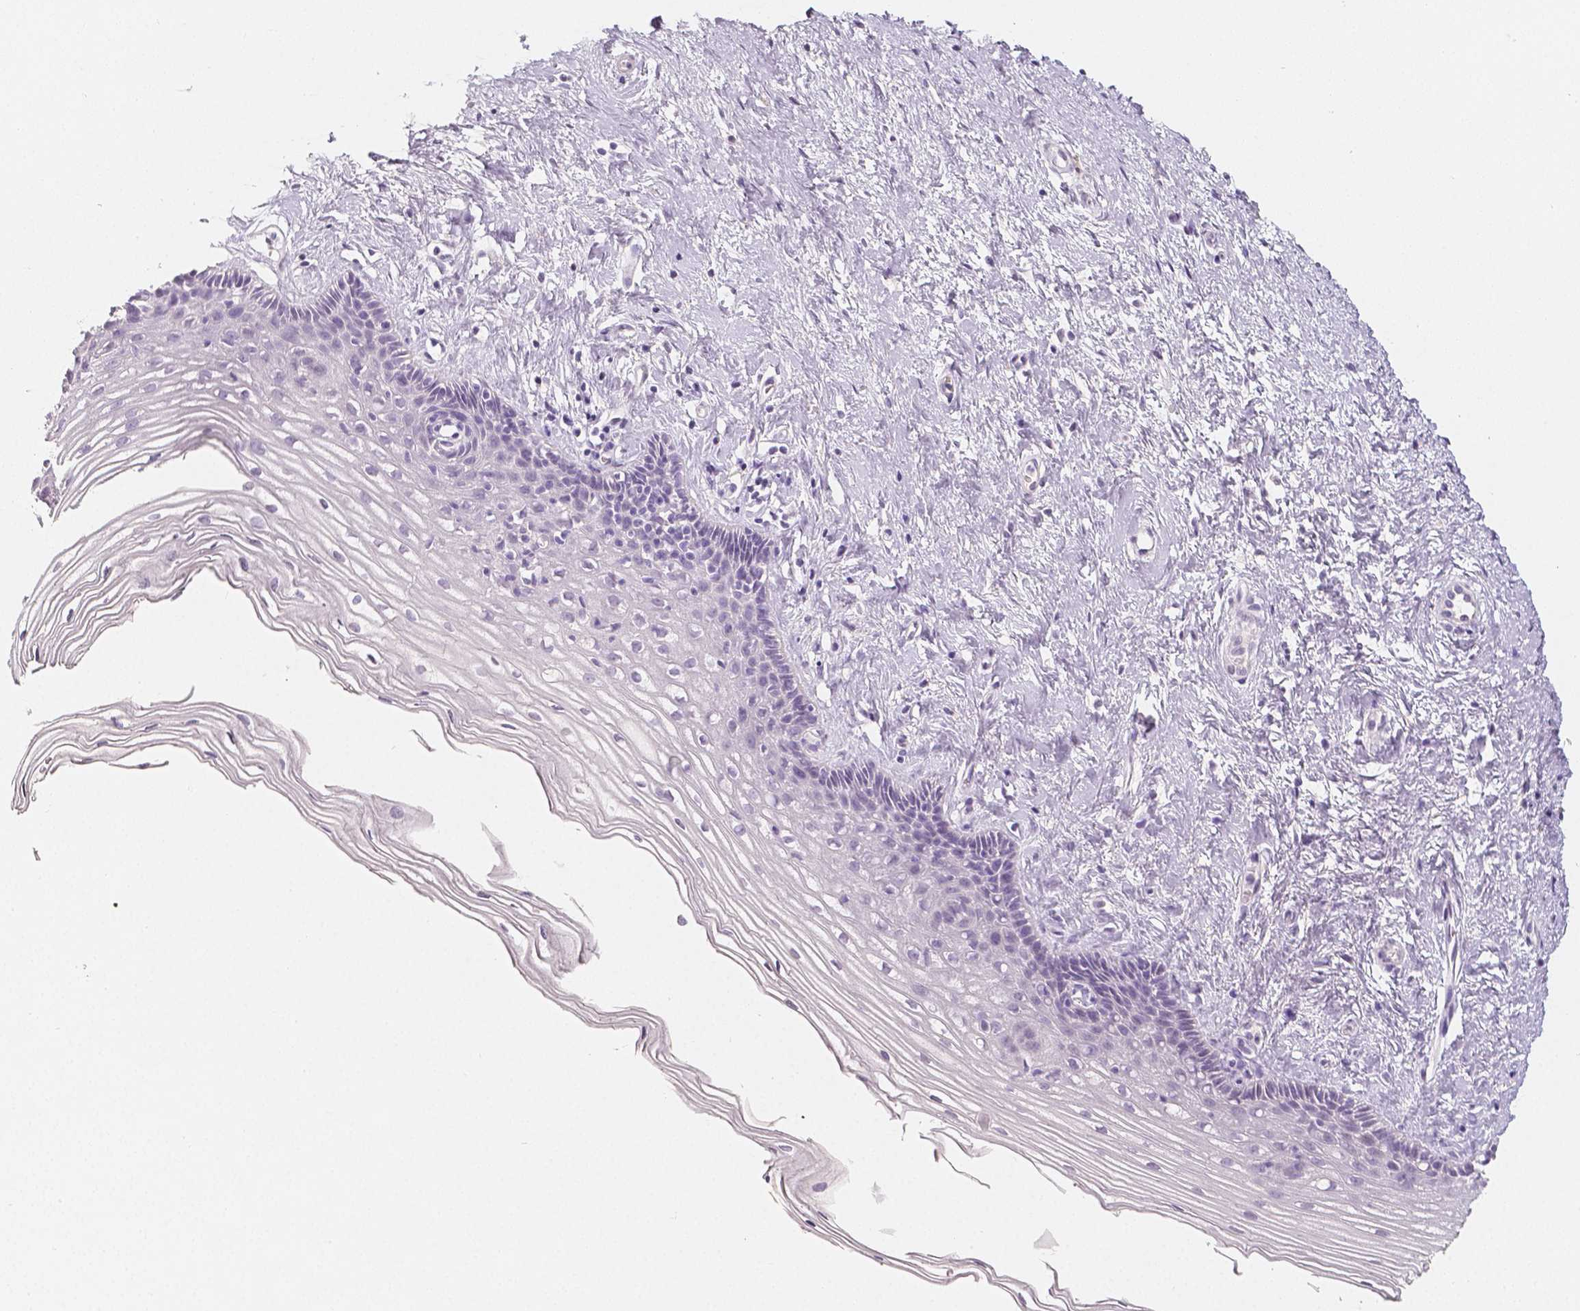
{"staining": {"intensity": "negative", "quantity": "none", "location": "none"}, "tissue": "cervix", "cell_type": "Glandular cells", "image_type": "normal", "snomed": [{"axis": "morphology", "description": "Normal tissue, NOS"}, {"axis": "topography", "description": "Cervix"}], "caption": "Human cervix stained for a protein using IHC demonstrates no positivity in glandular cells.", "gene": "HNF1B", "patient": {"sex": "female", "age": 40}}